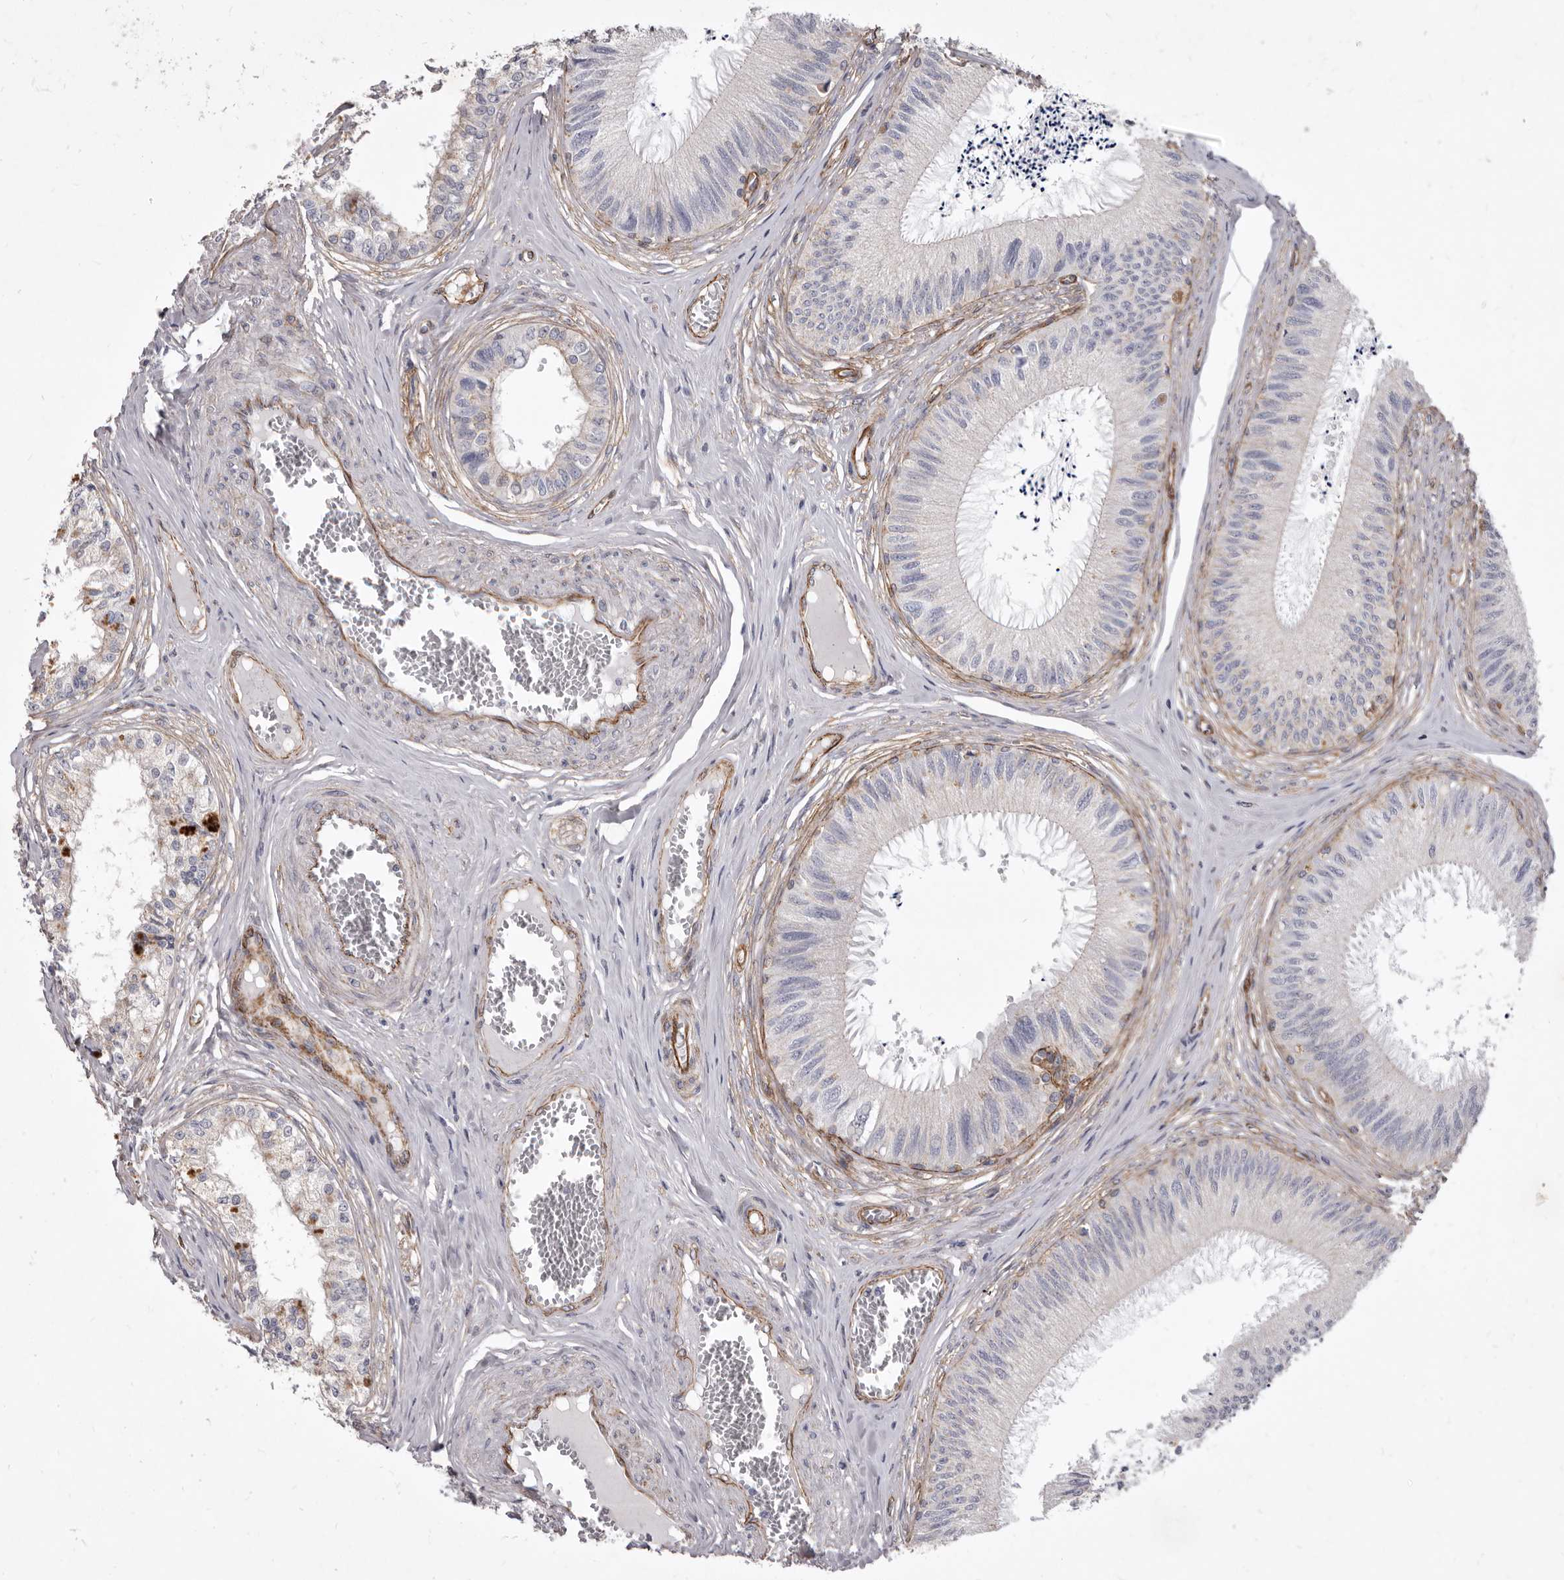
{"staining": {"intensity": "weak", "quantity": "<25%", "location": "cytoplasmic/membranous"}, "tissue": "epididymis", "cell_type": "Glandular cells", "image_type": "normal", "snomed": [{"axis": "morphology", "description": "Normal tissue, NOS"}, {"axis": "topography", "description": "Epididymis"}], "caption": "Immunohistochemistry (IHC) photomicrograph of unremarkable human epididymis stained for a protein (brown), which shows no staining in glandular cells. (DAB immunohistochemistry (IHC), high magnification).", "gene": "P2RX6", "patient": {"sex": "male", "age": 79}}